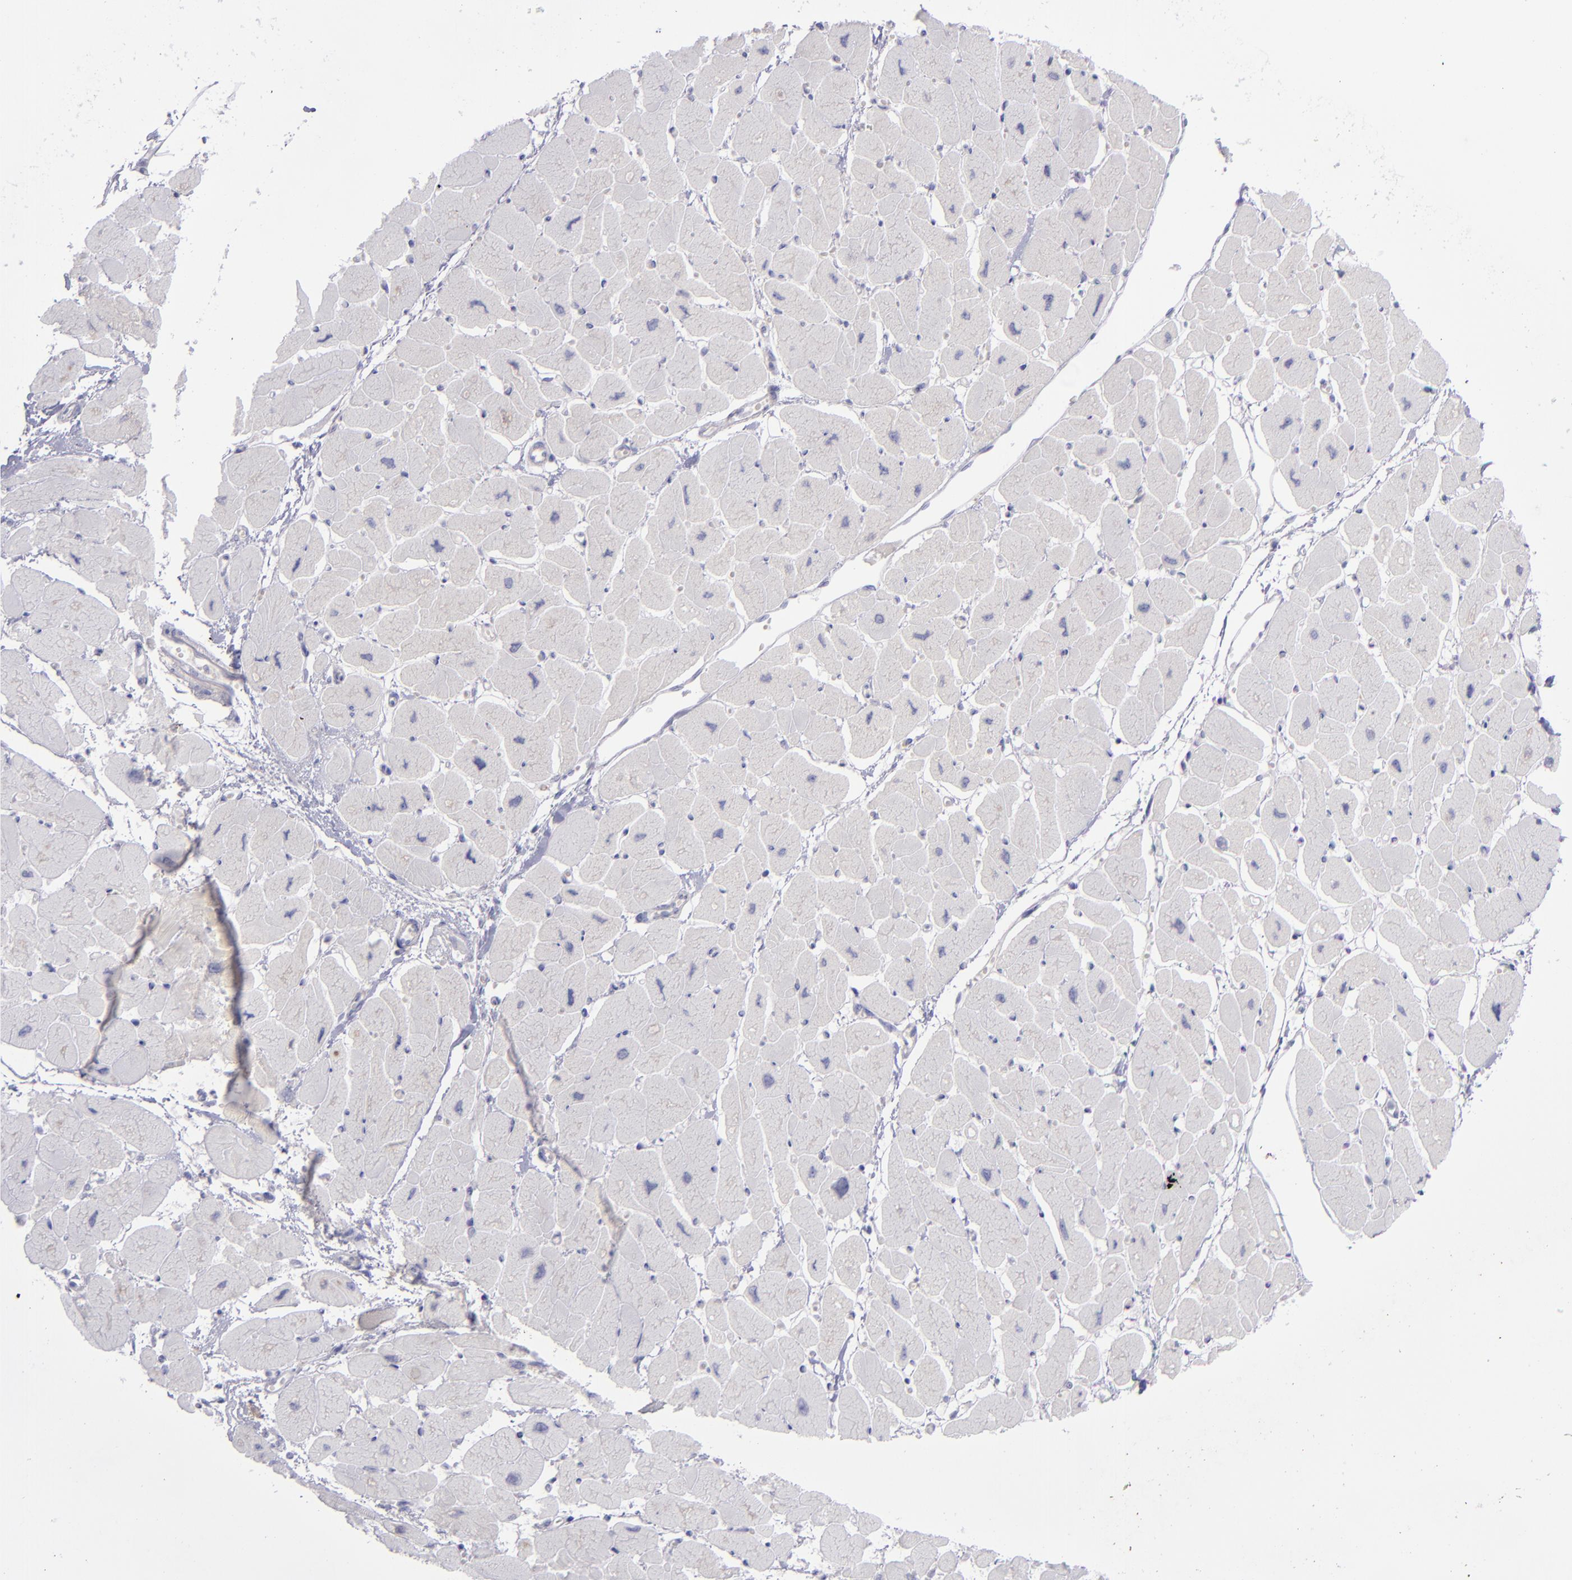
{"staining": {"intensity": "weak", "quantity": "<25%", "location": "cytoplasmic/membranous"}, "tissue": "heart muscle", "cell_type": "Cardiomyocytes", "image_type": "normal", "snomed": [{"axis": "morphology", "description": "Normal tissue, NOS"}, {"axis": "topography", "description": "Heart"}], "caption": "High power microscopy micrograph of an IHC image of unremarkable heart muscle, revealing no significant positivity in cardiomyocytes. Nuclei are stained in blue.", "gene": "EVPL", "patient": {"sex": "female", "age": 54}}